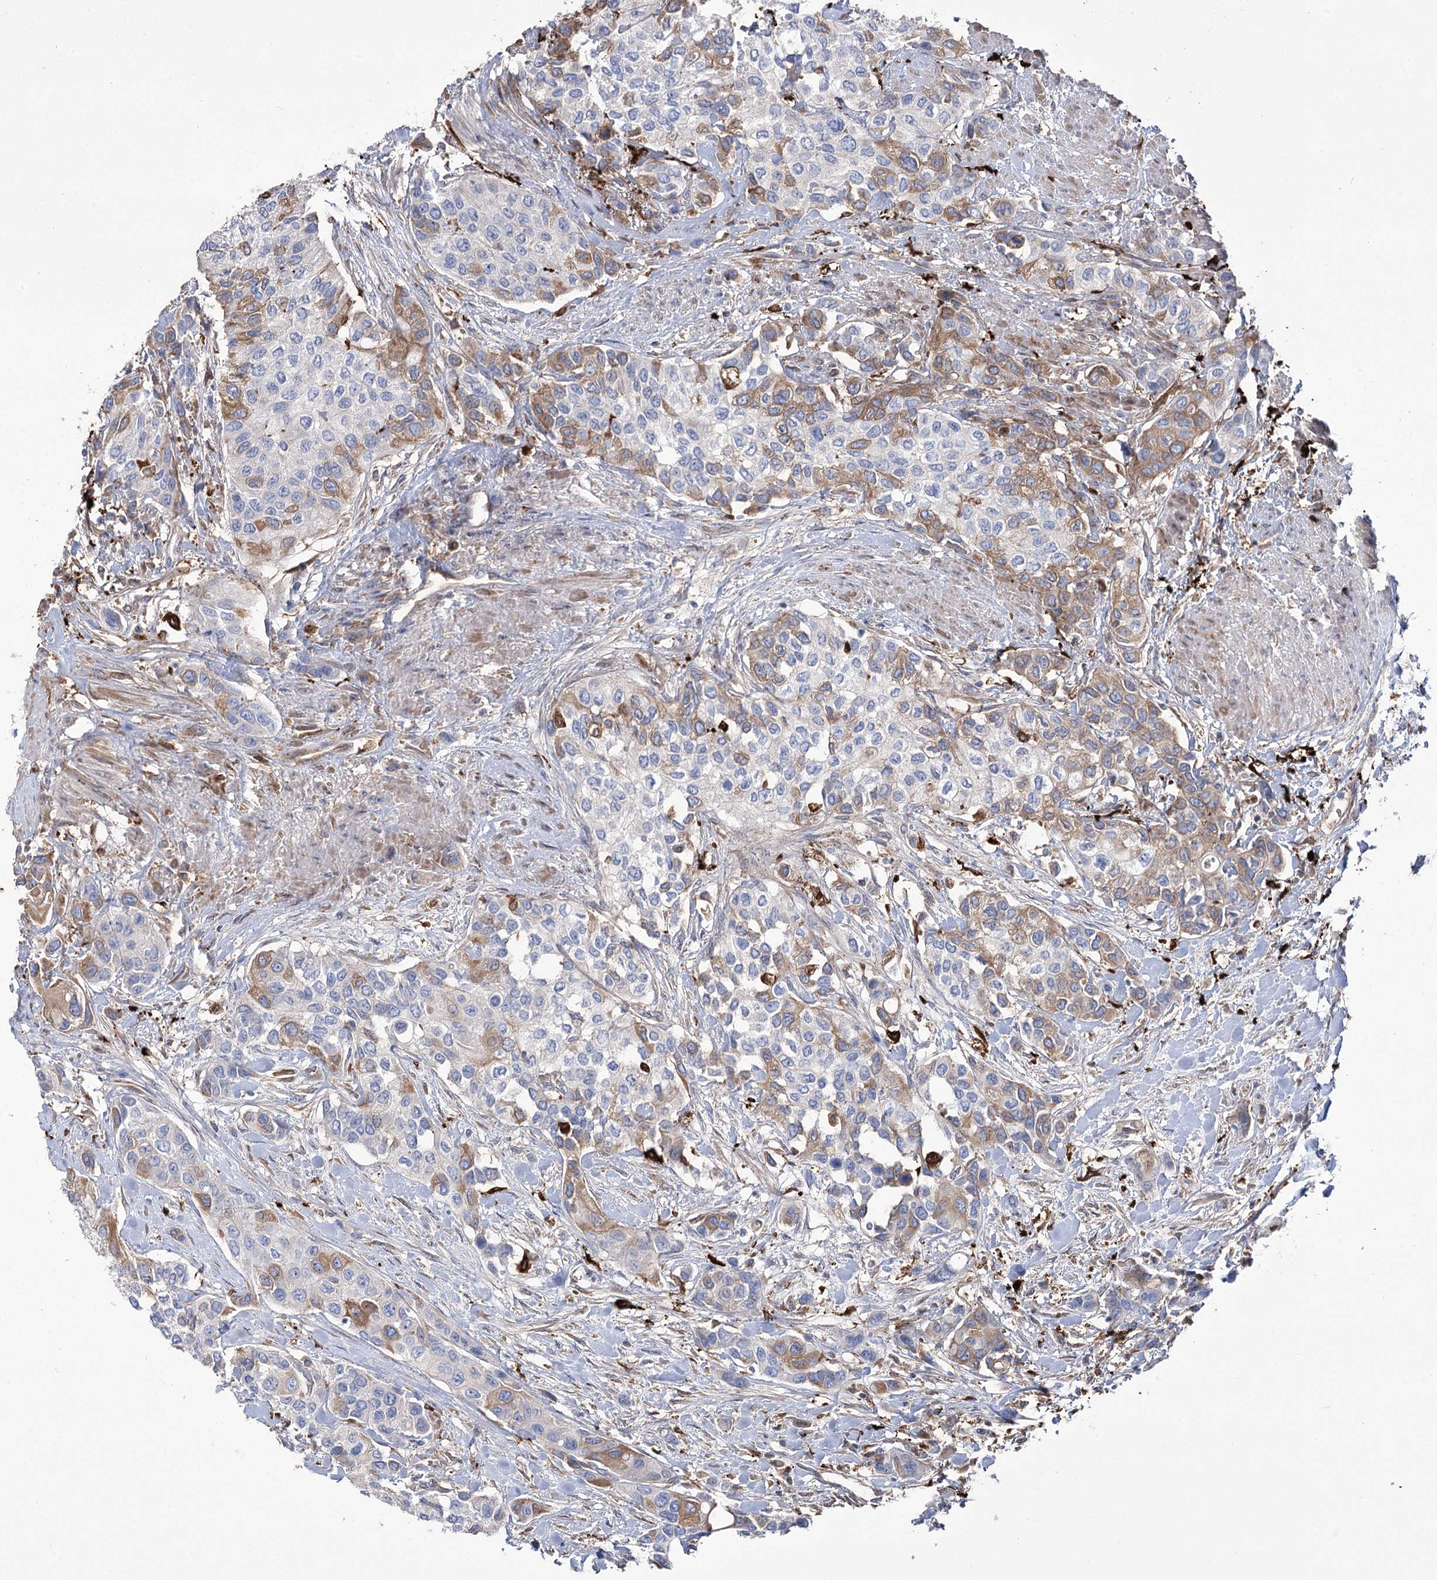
{"staining": {"intensity": "moderate", "quantity": "<25%", "location": "cytoplasmic/membranous"}, "tissue": "urothelial cancer", "cell_type": "Tumor cells", "image_type": "cancer", "snomed": [{"axis": "morphology", "description": "Normal tissue, NOS"}, {"axis": "morphology", "description": "Urothelial carcinoma, High grade"}, {"axis": "topography", "description": "Vascular tissue"}, {"axis": "topography", "description": "Urinary bladder"}], "caption": "Urothelial carcinoma (high-grade) stained with DAB immunohistochemistry shows low levels of moderate cytoplasmic/membranous expression in about <25% of tumor cells.", "gene": "ZNF622", "patient": {"sex": "female", "age": 56}}